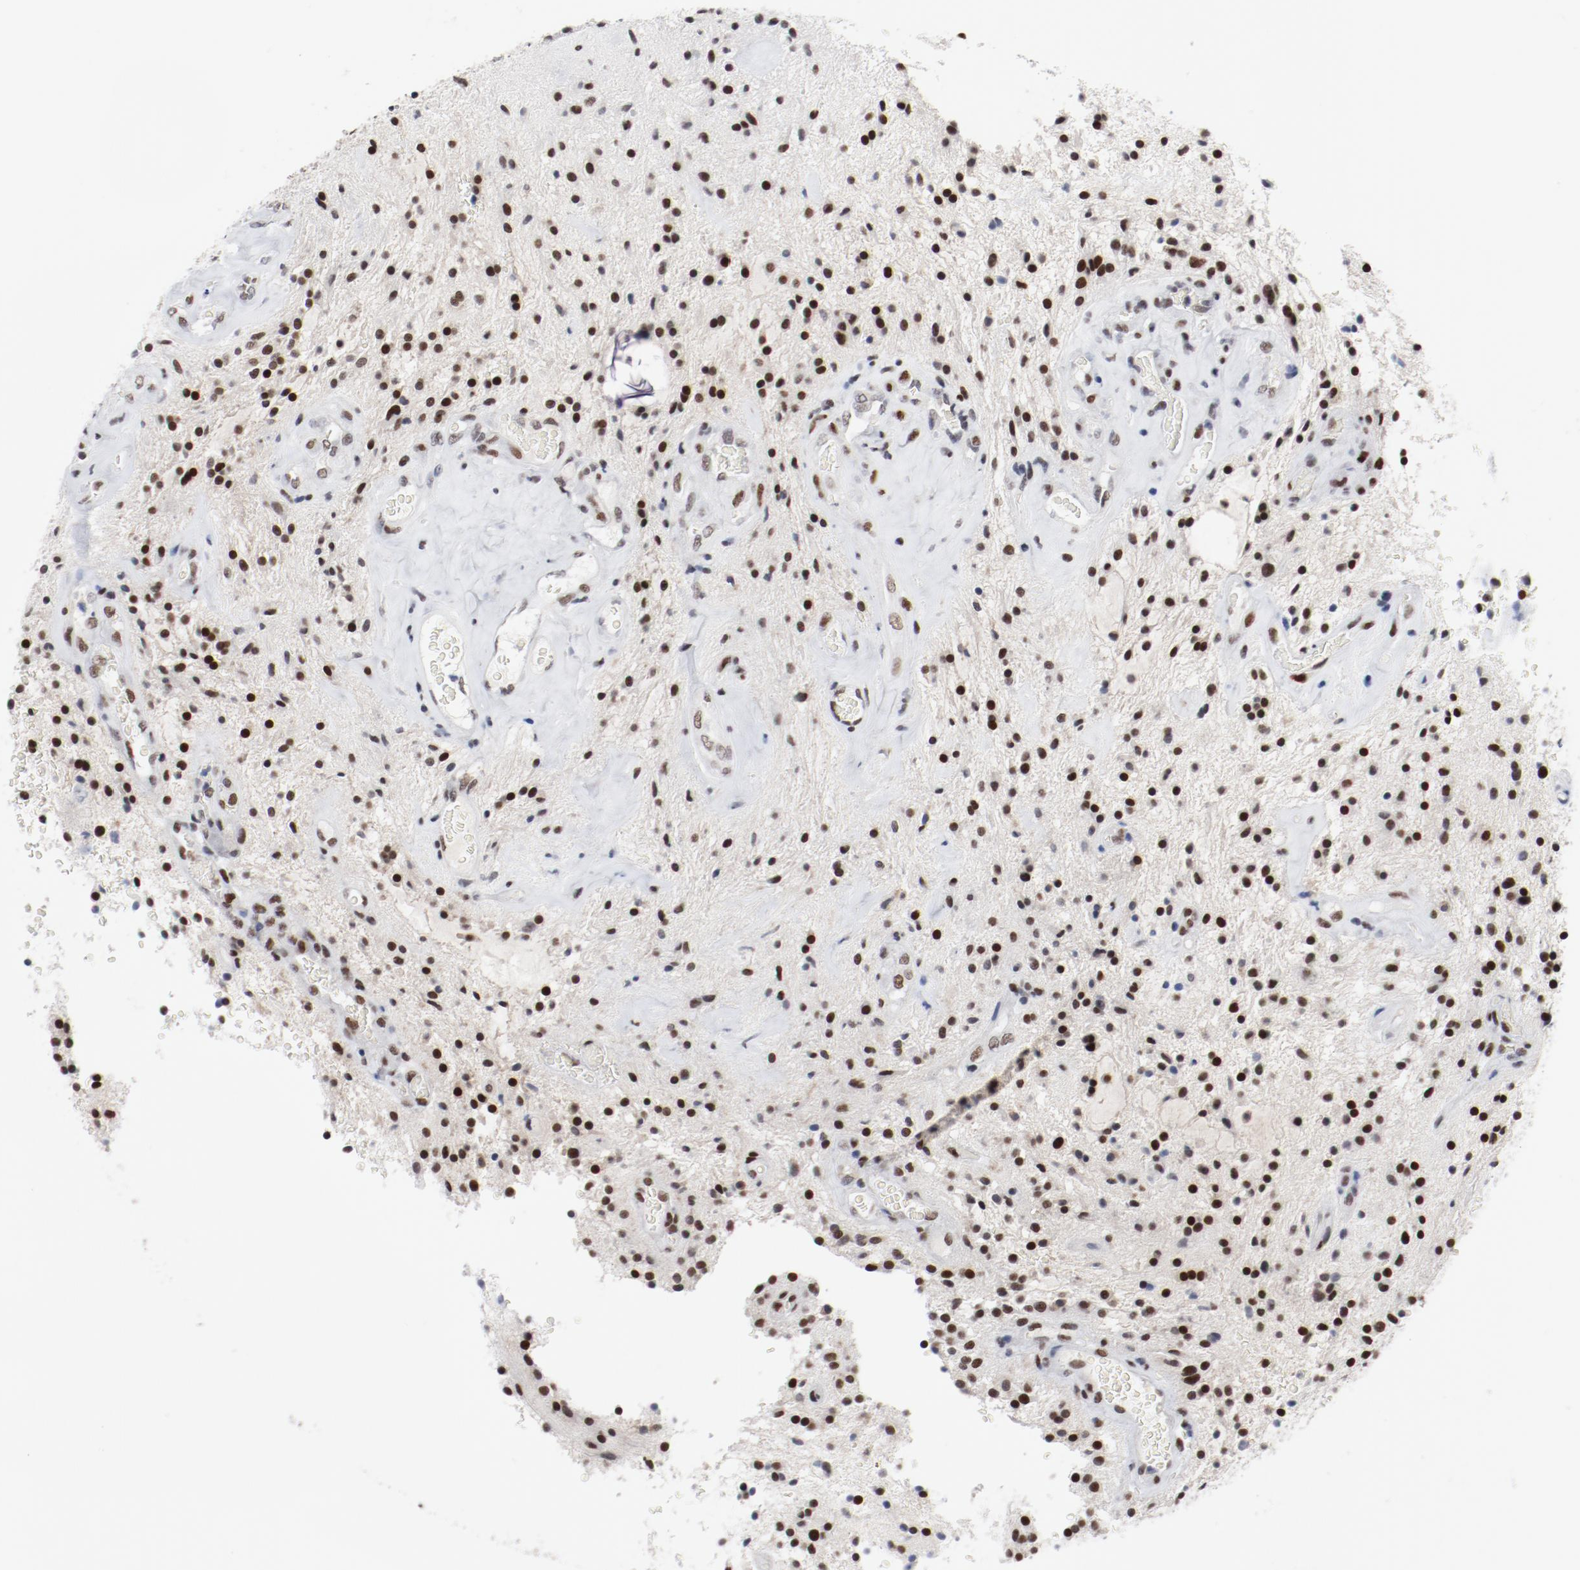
{"staining": {"intensity": "strong", "quantity": ">75%", "location": "nuclear"}, "tissue": "glioma", "cell_type": "Tumor cells", "image_type": "cancer", "snomed": [{"axis": "morphology", "description": "Glioma, malignant, NOS"}, {"axis": "topography", "description": "Cerebellum"}], "caption": "The image exhibits immunohistochemical staining of glioma. There is strong nuclear staining is present in about >75% of tumor cells.", "gene": "ARNT", "patient": {"sex": "female", "age": 10}}